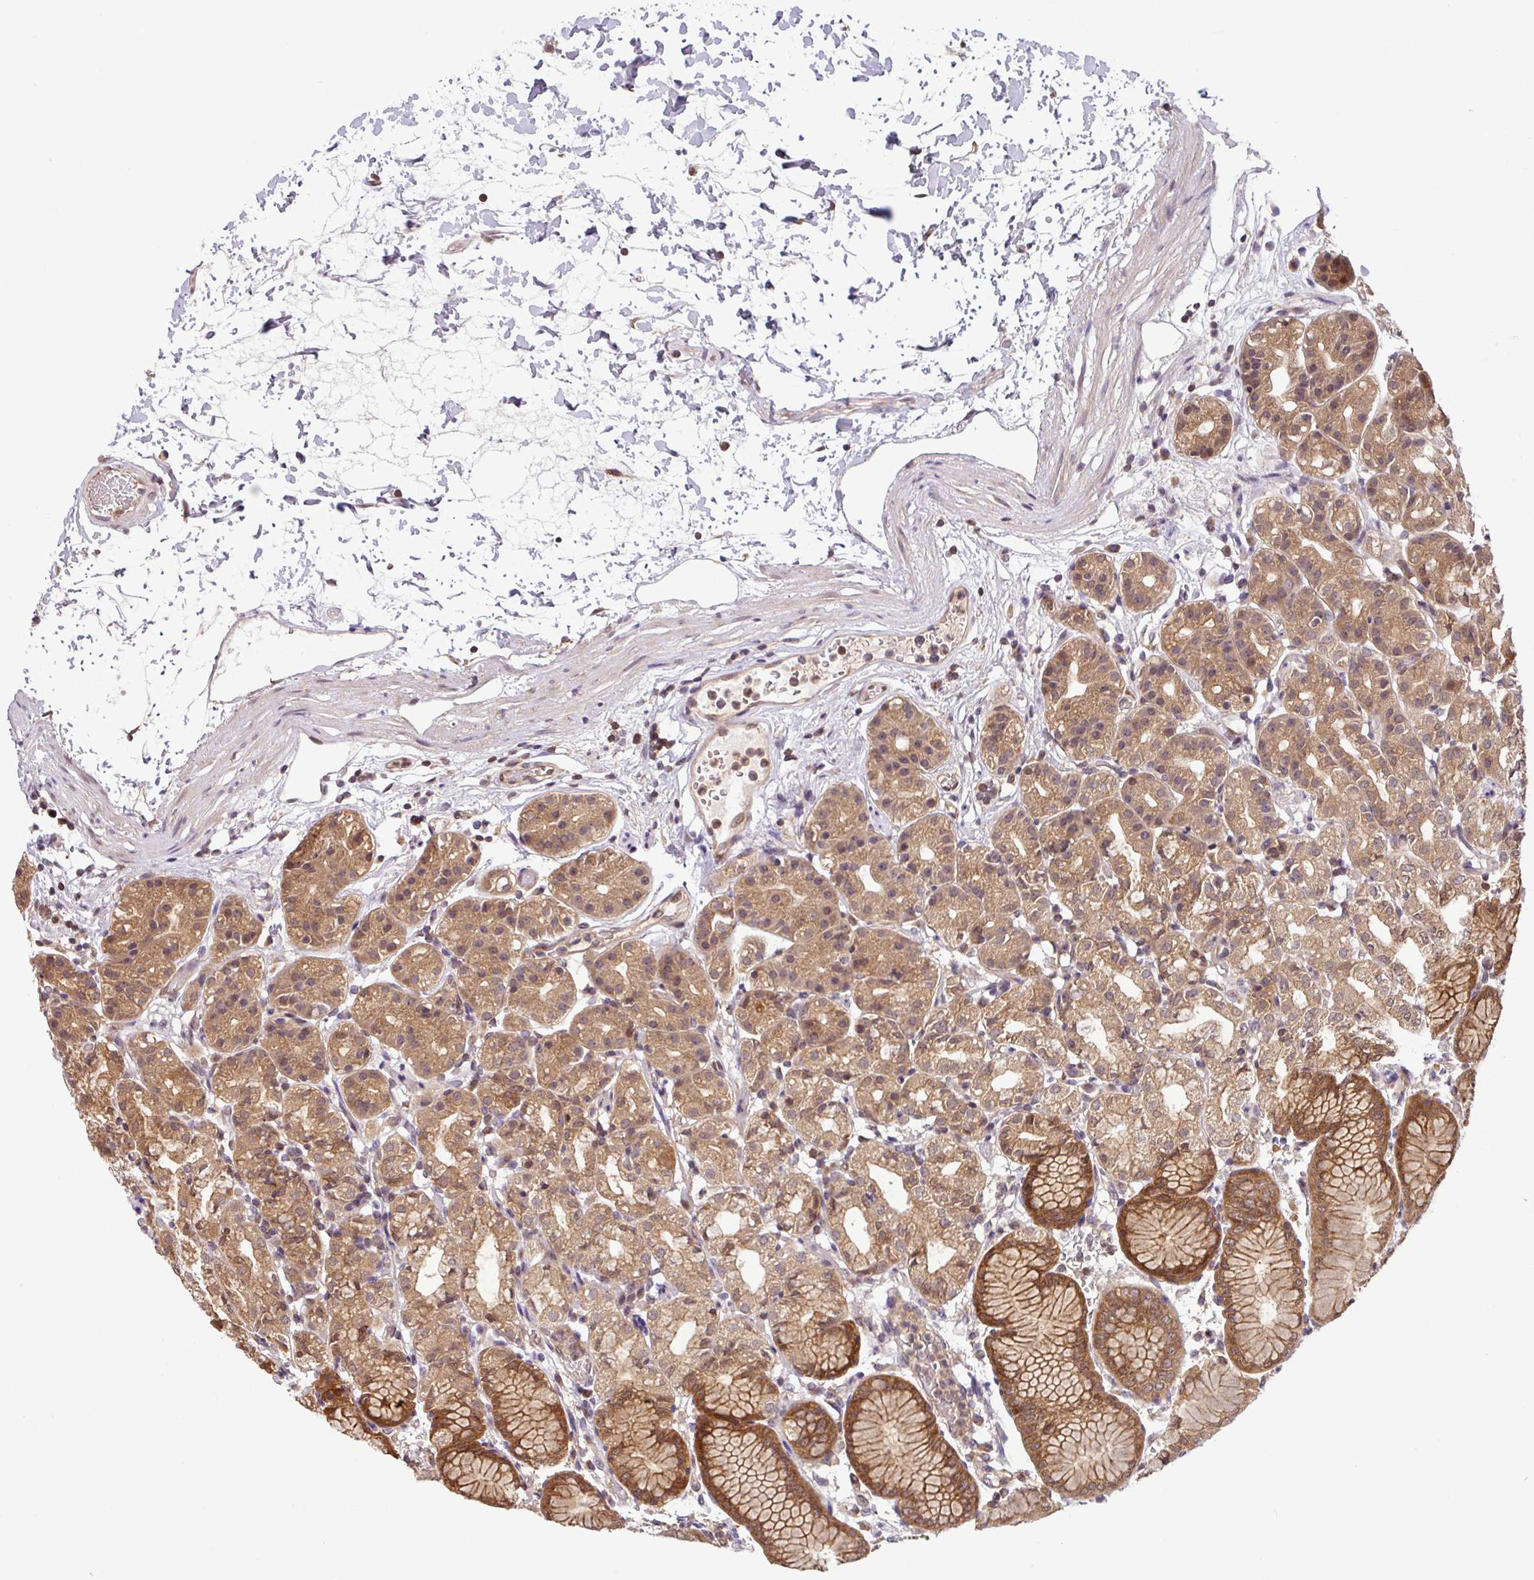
{"staining": {"intensity": "moderate", "quantity": "25%-75%", "location": "cytoplasmic/membranous"}, "tissue": "stomach", "cell_type": "Glandular cells", "image_type": "normal", "snomed": [{"axis": "morphology", "description": "Normal tissue, NOS"}, {"axis": "topography", "description": "Stomach"}], "caption": "Protein expression by immunohistochemistry displays moderate cytoplasmic/membranous expression in approximately 25%-75% of glandular cells in benign stomach.", "gene": "SHB", "patient": {"sex": "female", "age": 57}}